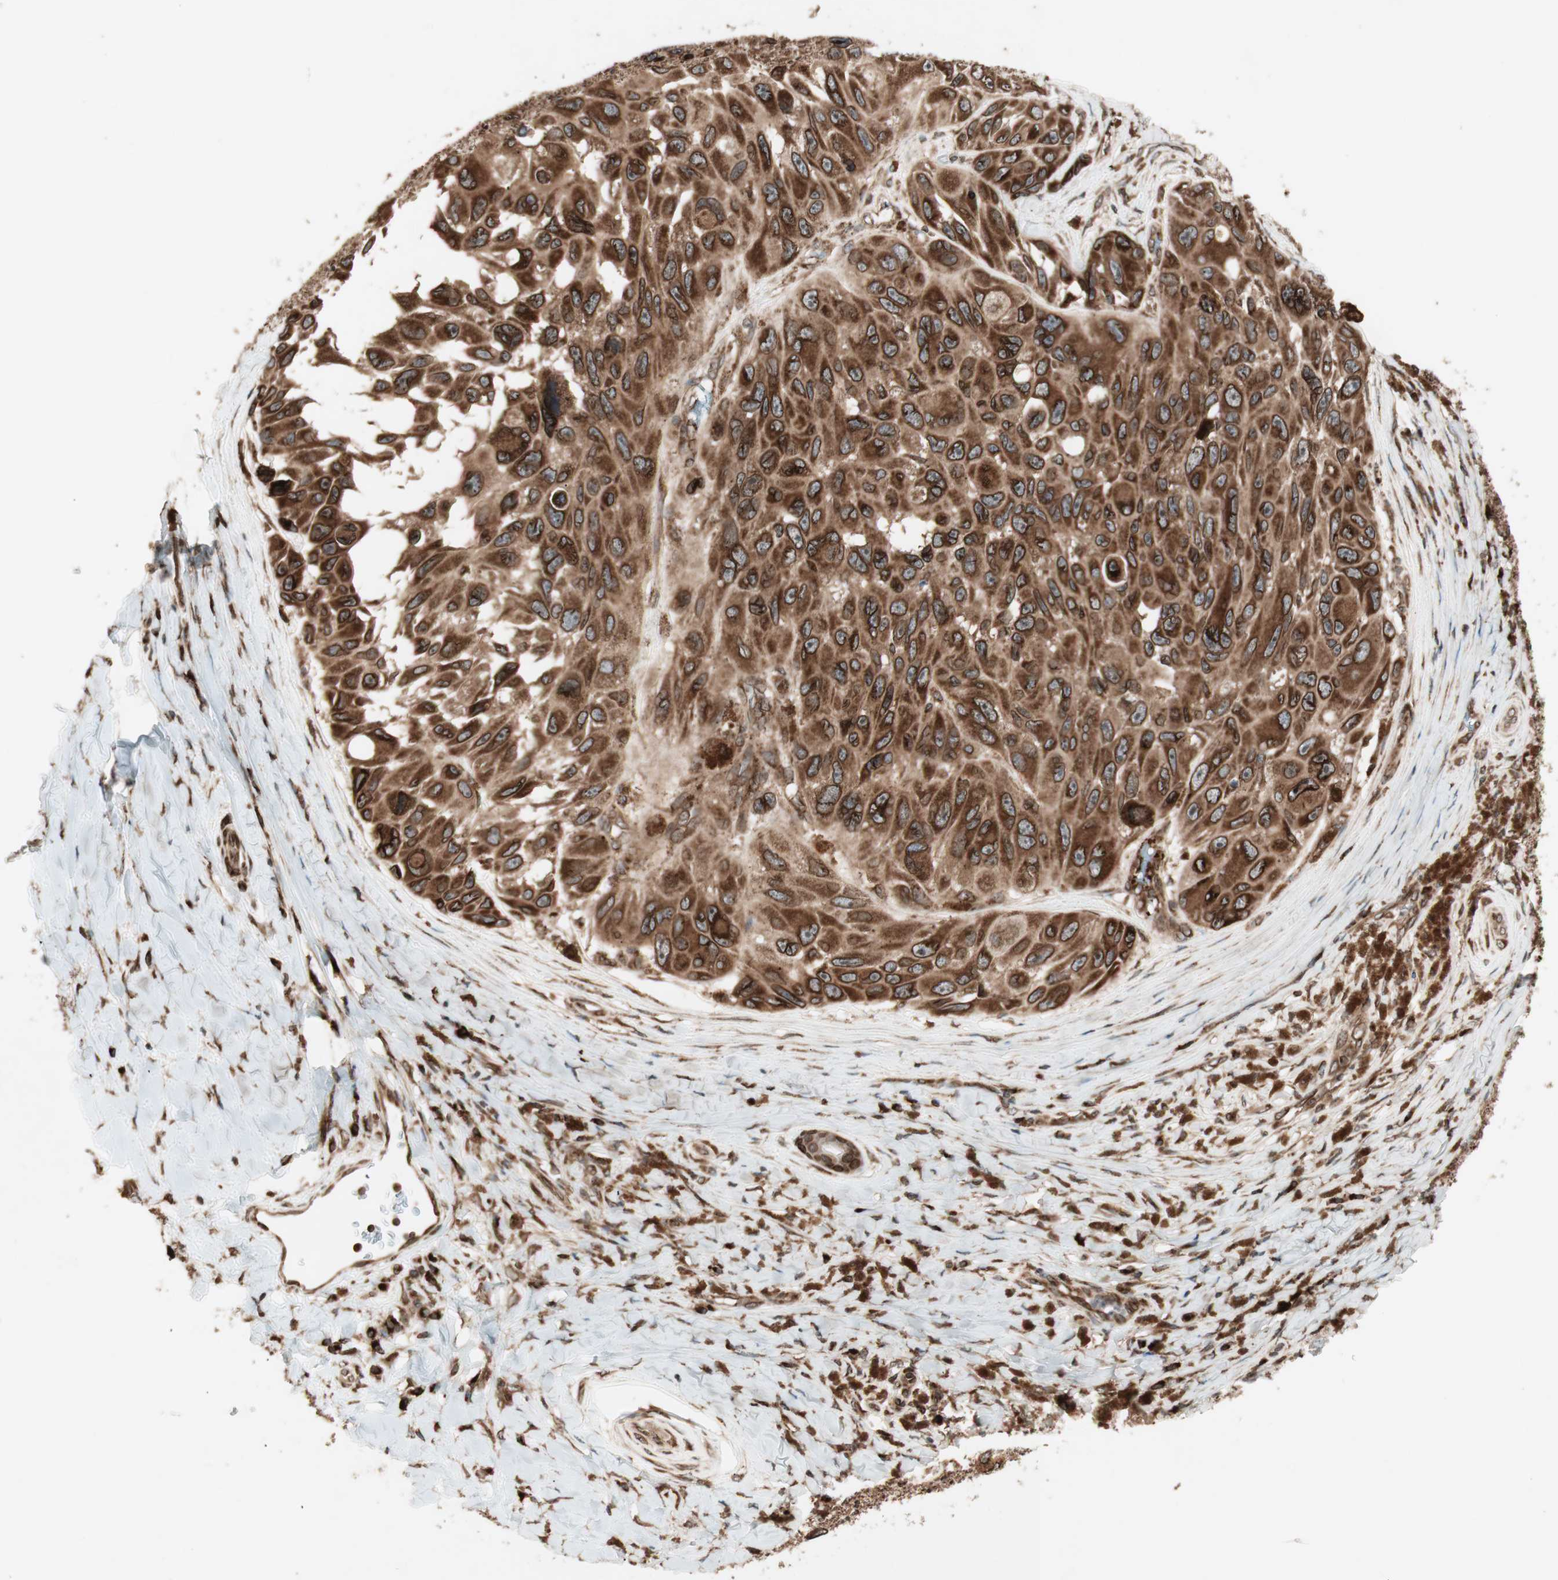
{"staining": {"intensity": "strong", "quantity": ">75%", "location": "cytoplasmic/membranous,nuclear"}, "tissue": "melanoma", "cell_type": "Tumor cells", "image_type": "cancer", "snomed": [{"axis": "morphology", "description": "Malignant melanoma, NOS"}, {"axis": "topography", "description": "Skin"}], "caption": "A high-resolution photomicrograph shows immunohistochemistry (IHC) staining of melanoma, which demonstrates strong cytoplasmic/membranous and nuclear positivity in about >75% of tumor cells.", "gene": "NUP62", "patient": {"sex": "female", "age": 73}}